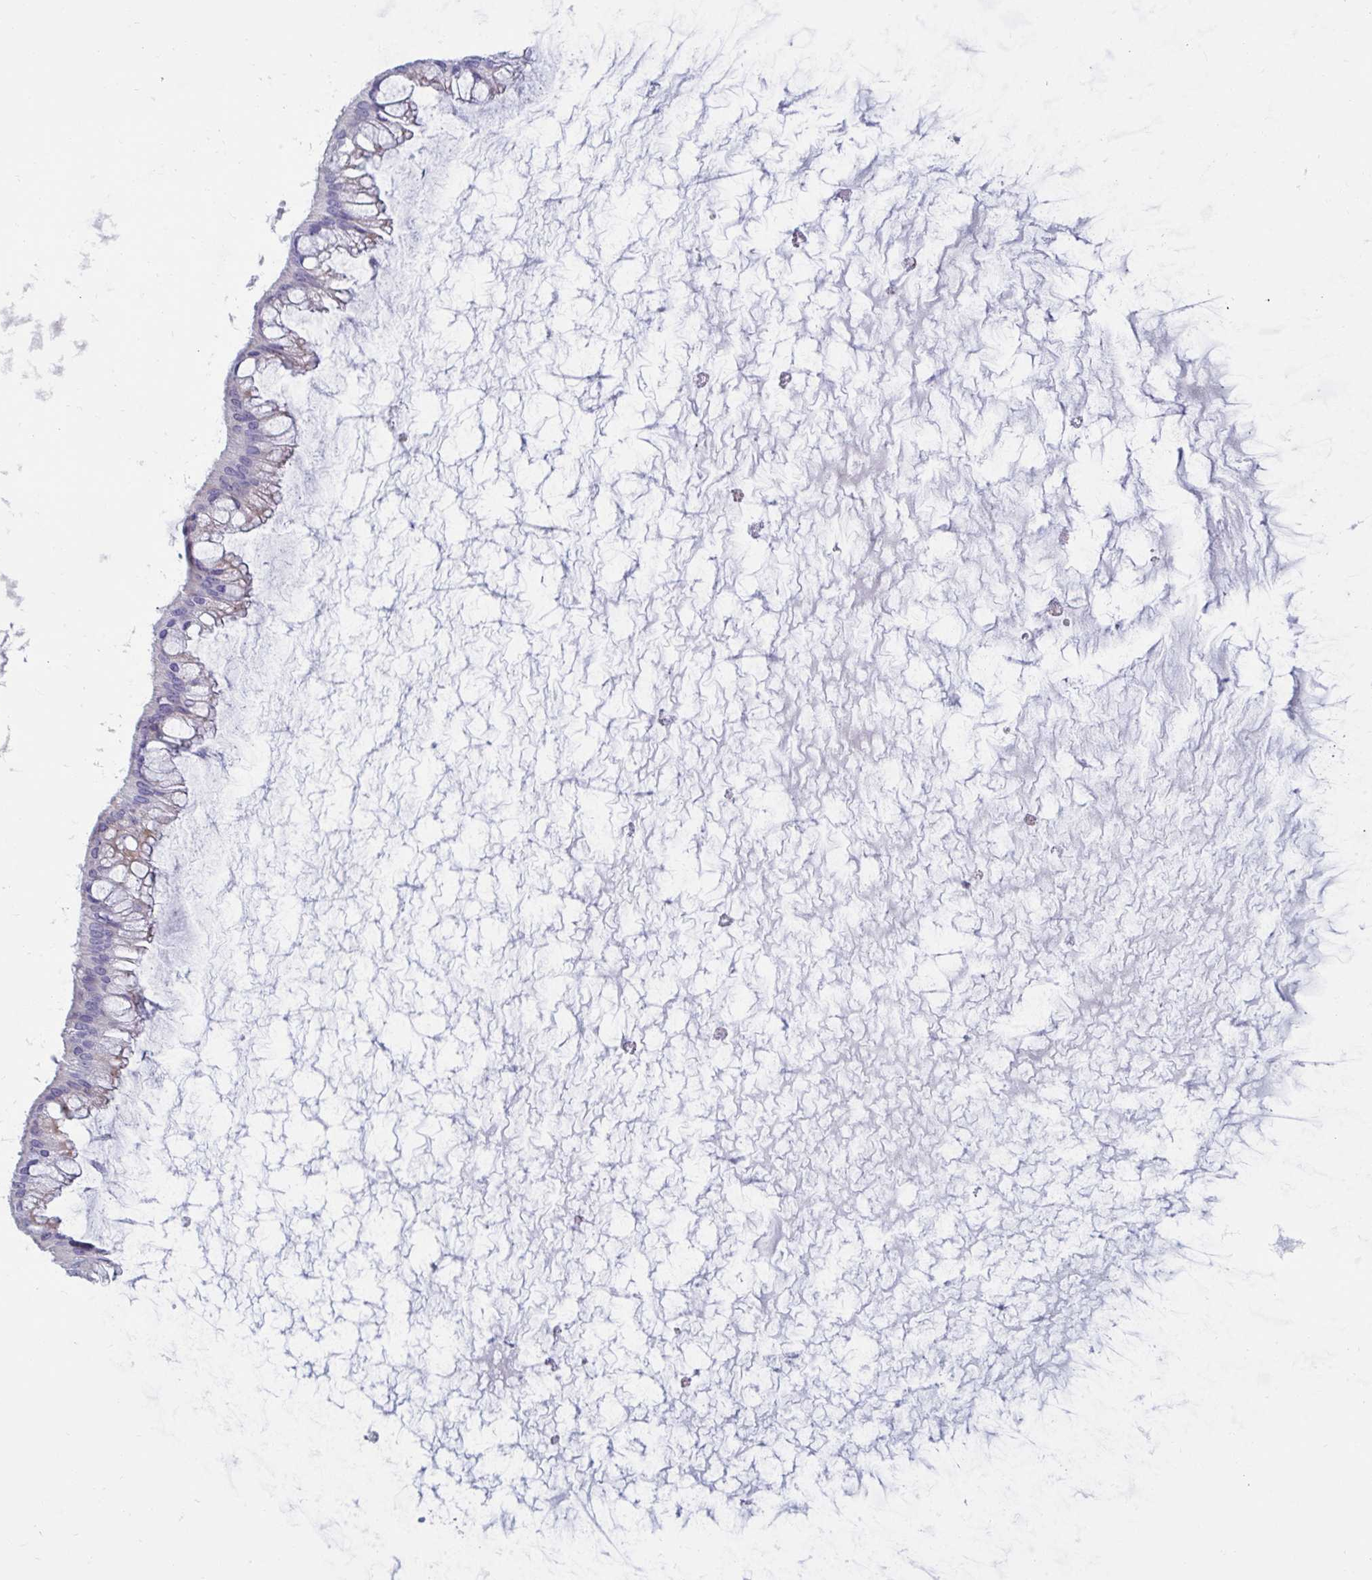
{"staining": {"intensity": "negative", "quantity": "none", "location": "none"}, "tissue": "ovarian cancer", "cell_type": "Tumor cells", "image_type": "cancer", "snomed": [{"axis": "morphology", "description": "Cystadenocarcinoma, mucinous, NOS"}, {"axis": "topography", "description": "Ovary"}], "caption": "This is a image of immunohistochemistry staining of mucinous cystadenocarcinoma (ovarian), which shows no staining in tumor cells.", "gene": "SLC9A6", "patient": {"sex": "female", "age": 73}}